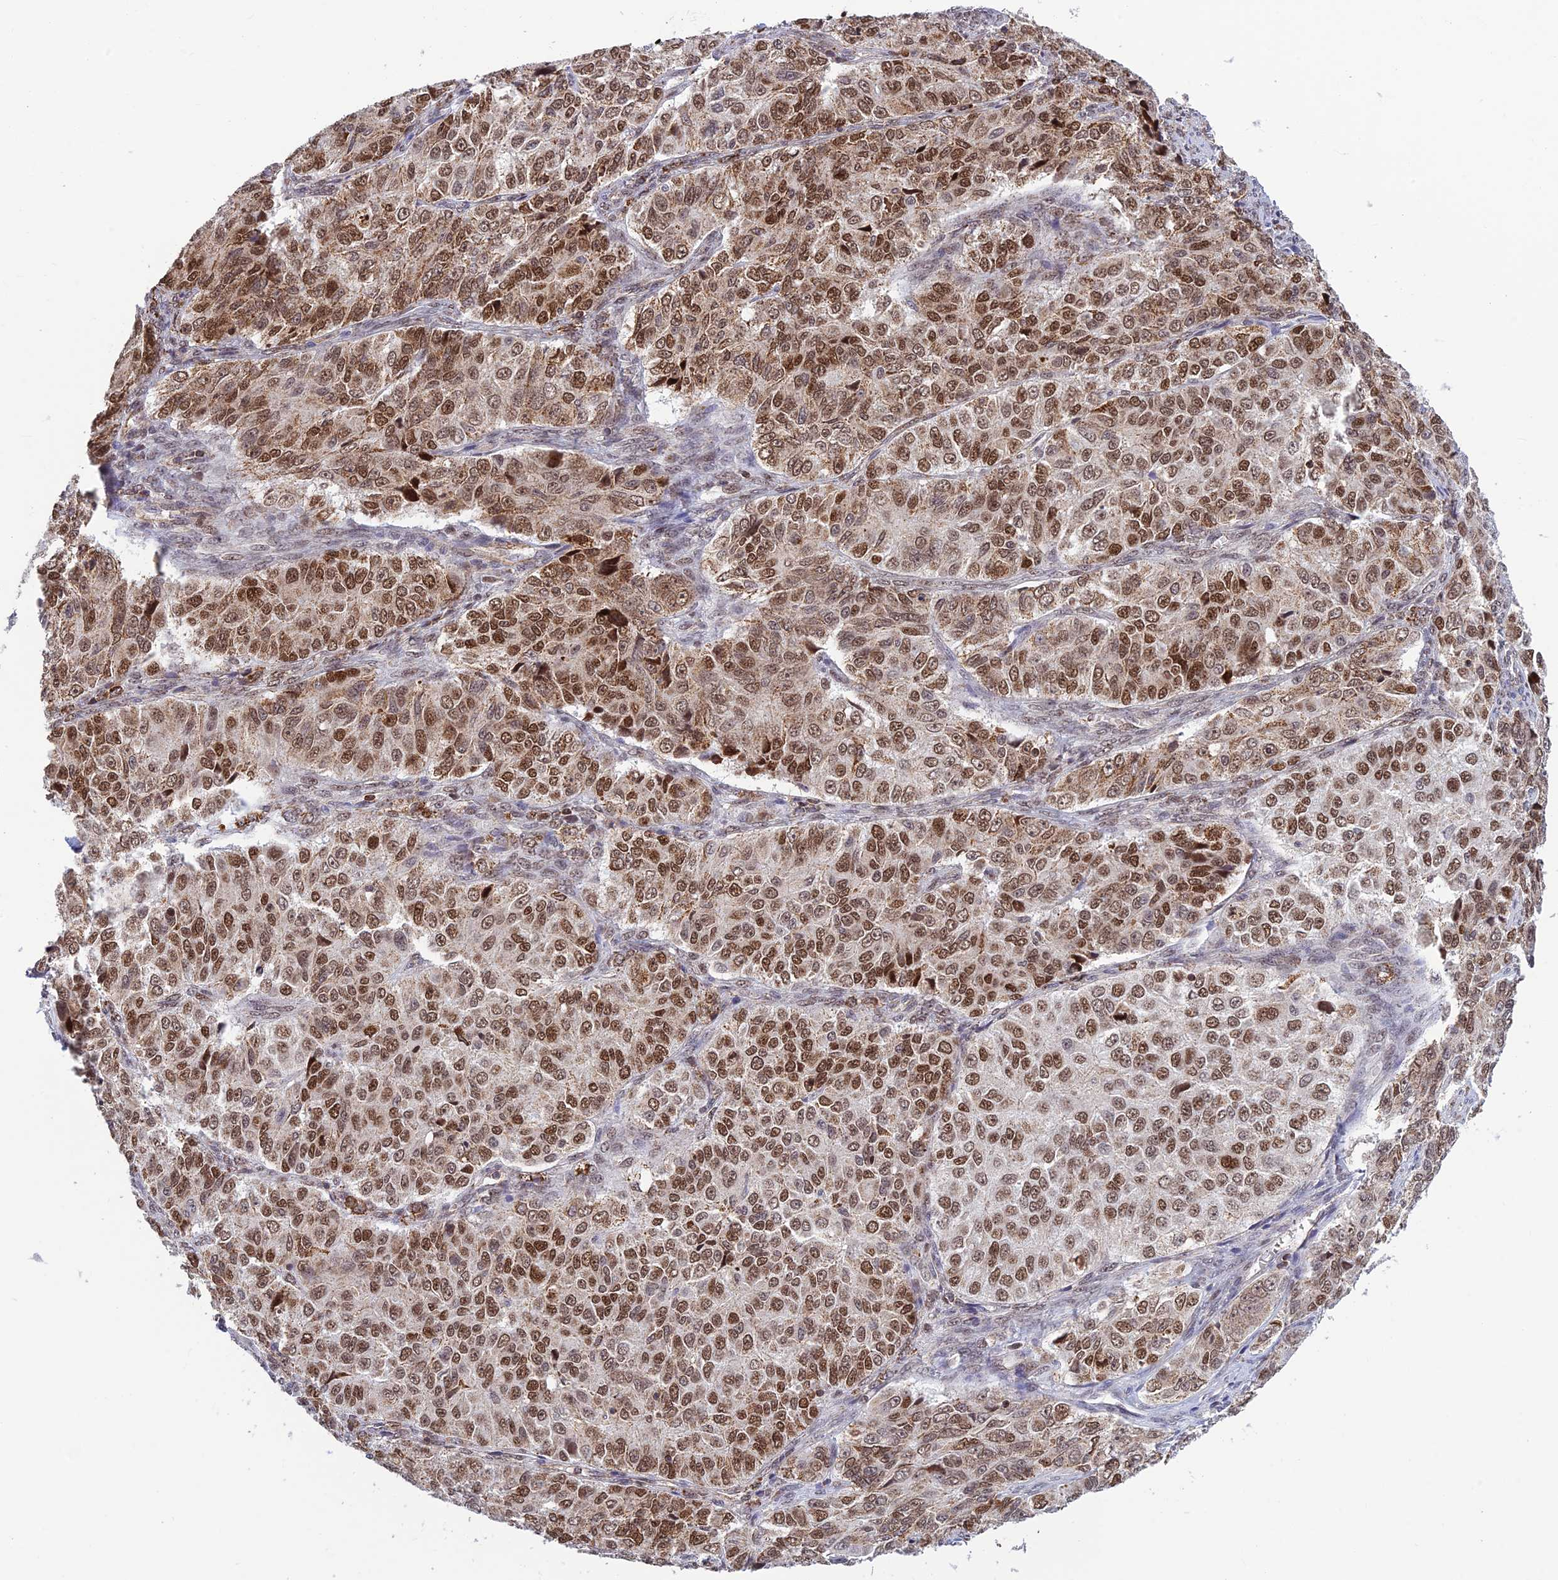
{"staining": {"intensity": "strong", "quantity": ">75%", "location": "nuclear"}, "tissue": "ovarian cancer", "cell_type": "Tumor cells", "image_type": "cancer", "snomed": [{"axis": "morphology", "description": "Carcinoma, endometroid"}, {"axis": "topography", "description": "Ovary"}], "caption": "Ovarian cancer tissue reveals strong nuclear positivity in approximately >75% of tumor cells", "gene": "POLR1G", "patient": {"sex": "female", "age": 51}}